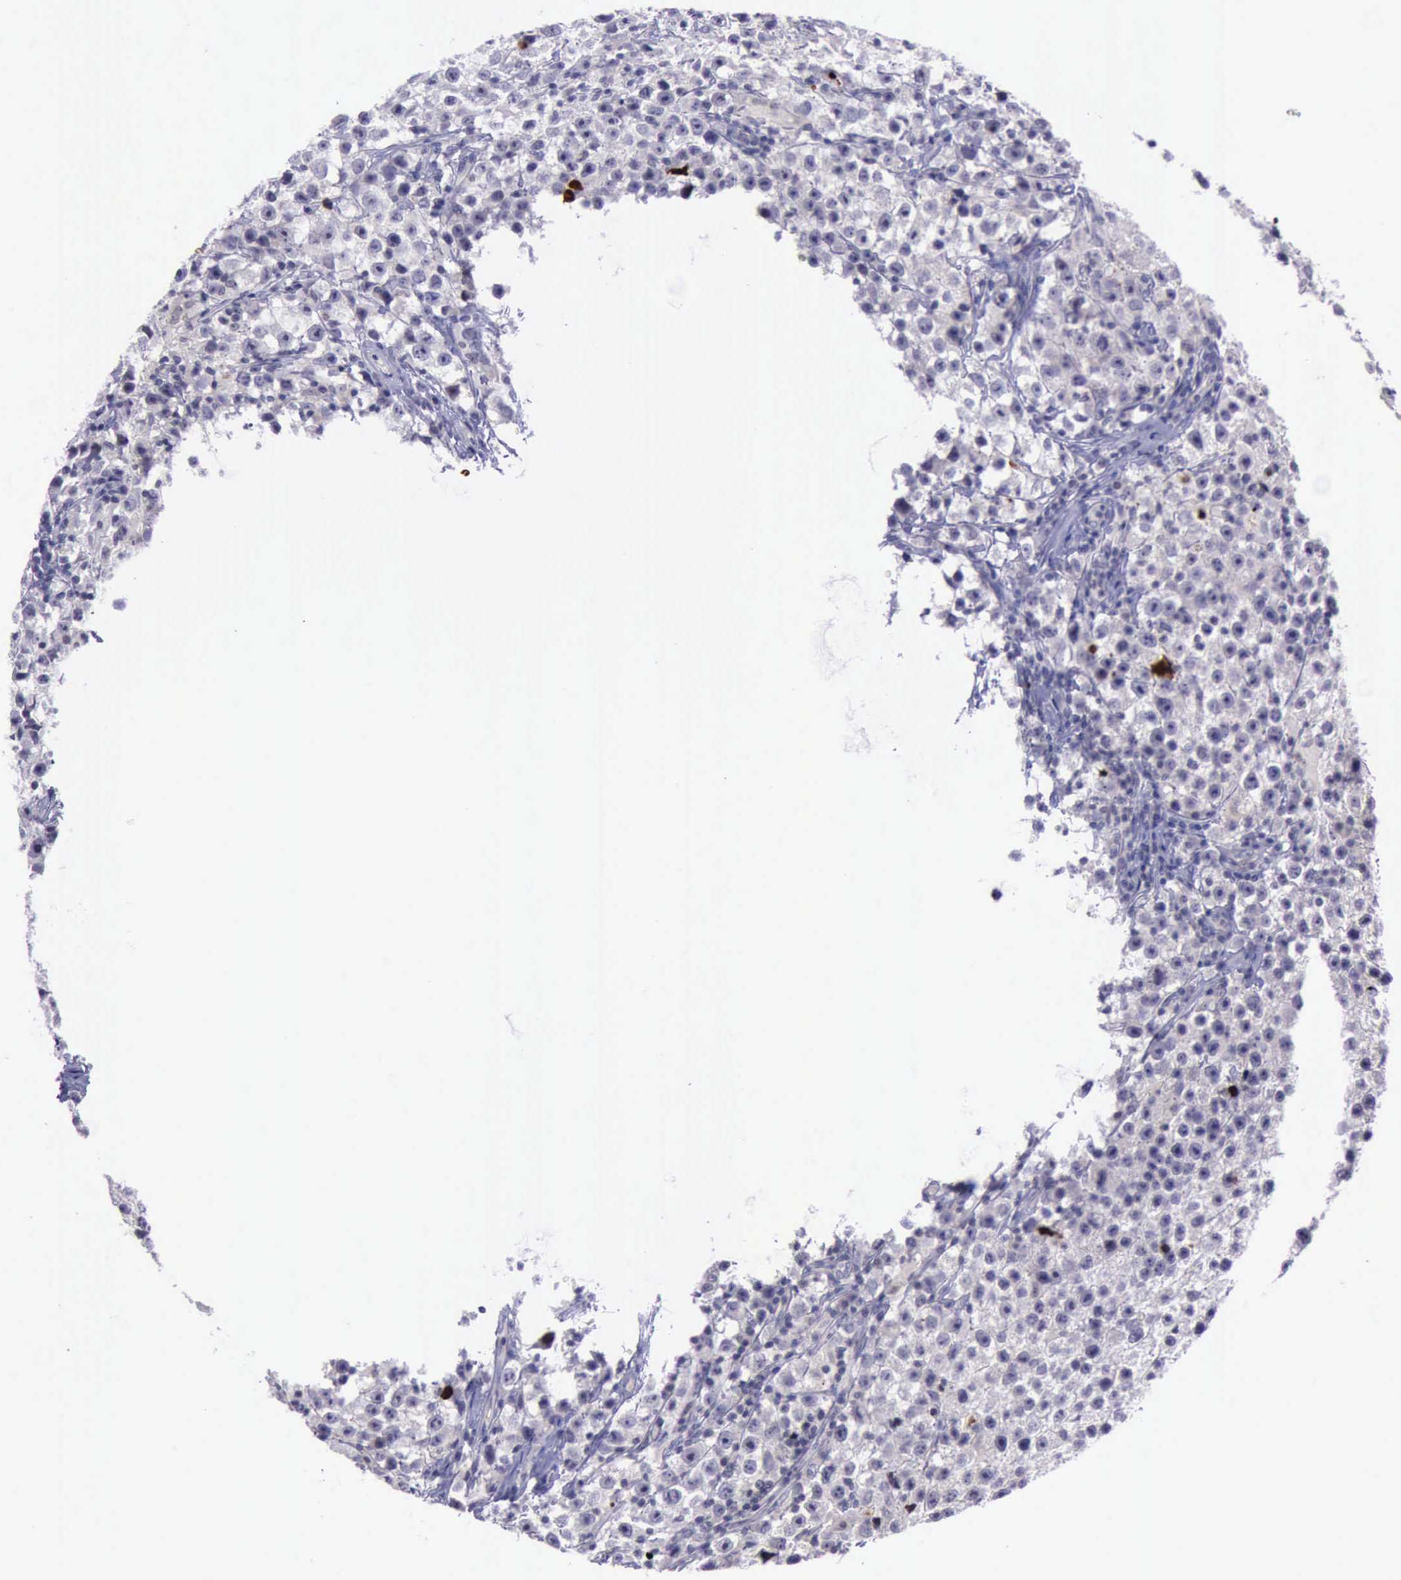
{"staining": {"intensity": "strong", "quantity": "<25%", "location": "nuclear"}, "tissue": "testis cancer", "cell_type": "Tumor cells", "image_type": "cancer", "snomed": [{"axis": "morphology", "description": "Seminoma, NOS"}, {"axis": "topography", "description": "Testis"}], "caption": "Immunohistochemistry image of human seminoma (testis) stained for a protein (brown), which reveals medium levels of strong nuclear staining in approximately <25% of tumor cells.", "gene": "PARP1", "patient": {"sex": "male", "age": 35}}